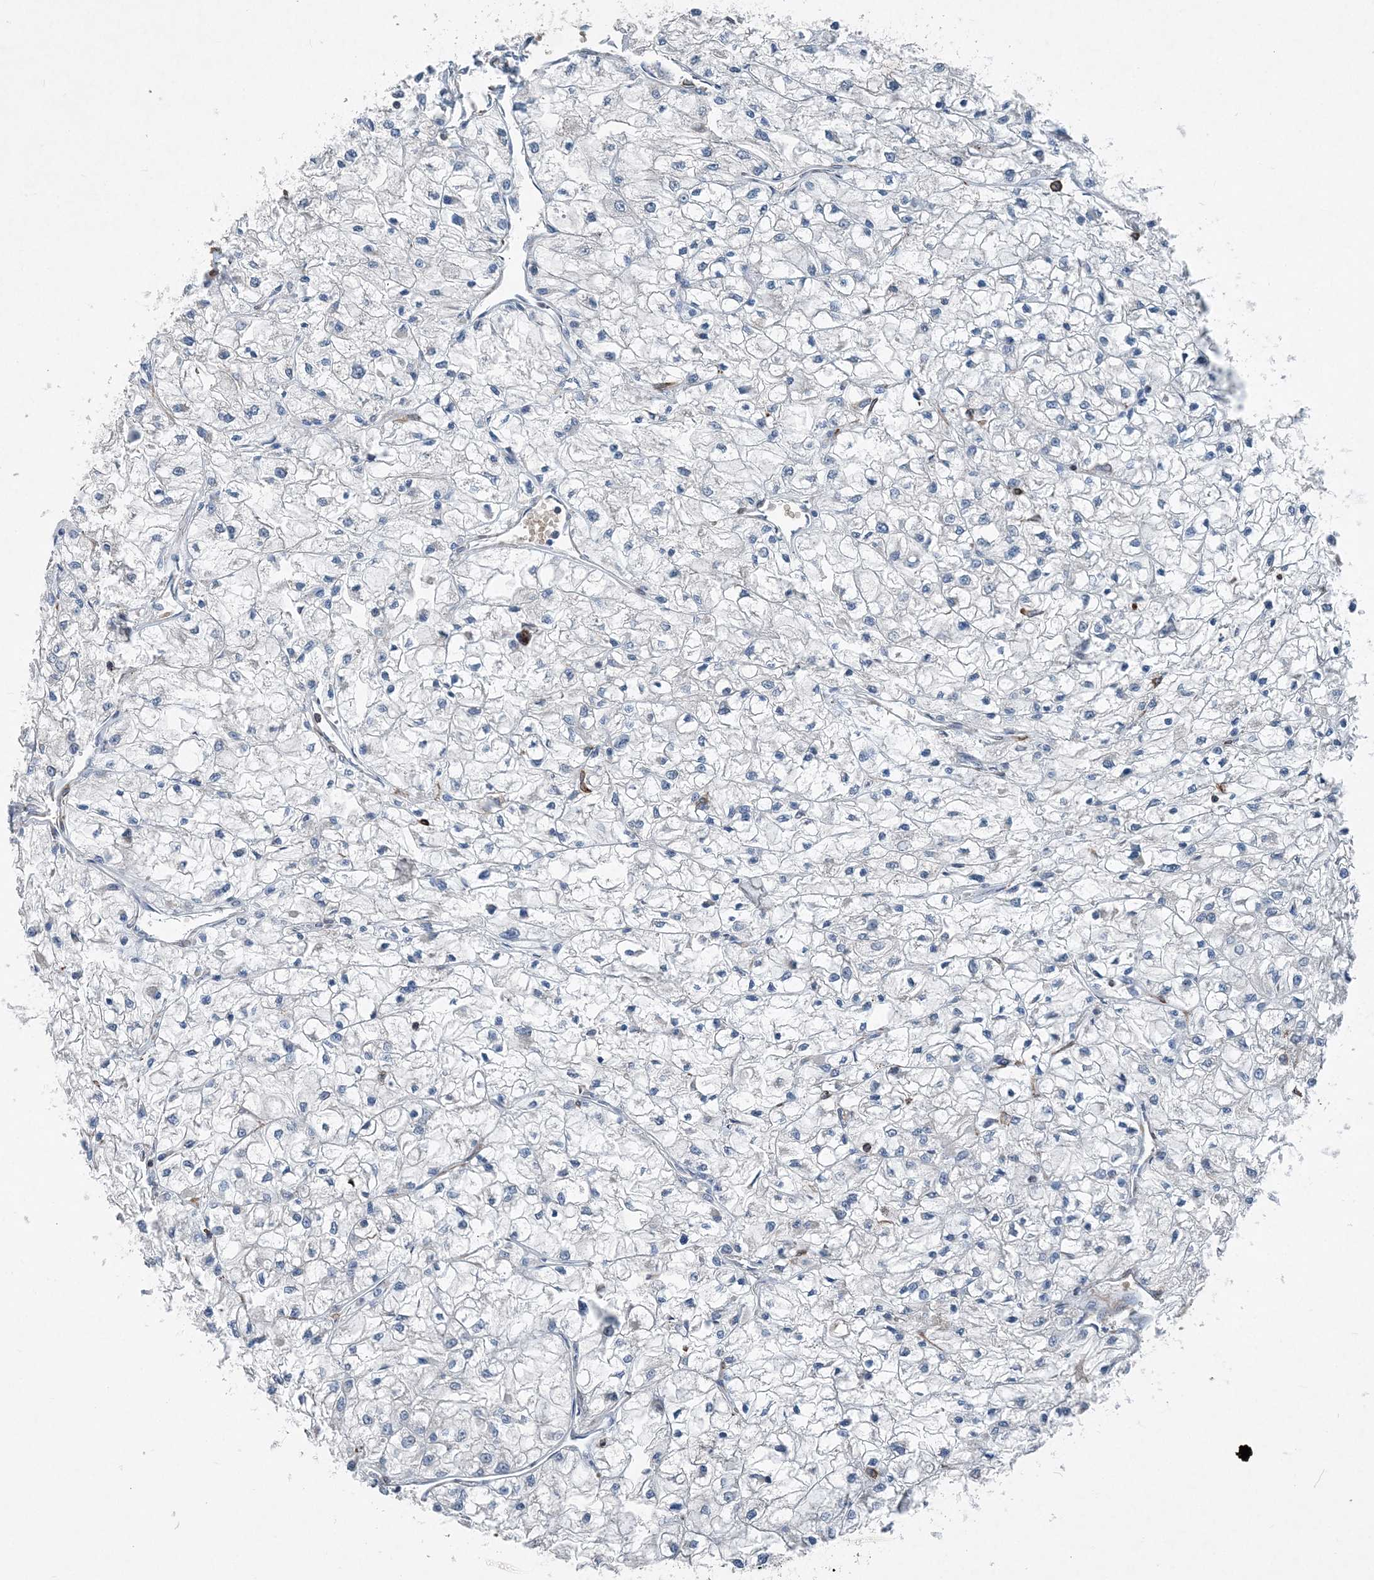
{"staining": {"intensity": "negative", "quantity": "none", "location": "none"}, "tissue": "renal cancer", "cell_type": "Tumor cells", "image_type": "cancer", "snomed": [{"axis": "morphology", "description": "Adenocarcinoma, NOS"}, {"axis": "topography", "description": "Kidney"}], "caption": "An image of human renal cancer is negative for staining in tumor cells.", "gene": "DGUOK", "patient": {"sex": "male", "age": 80}}